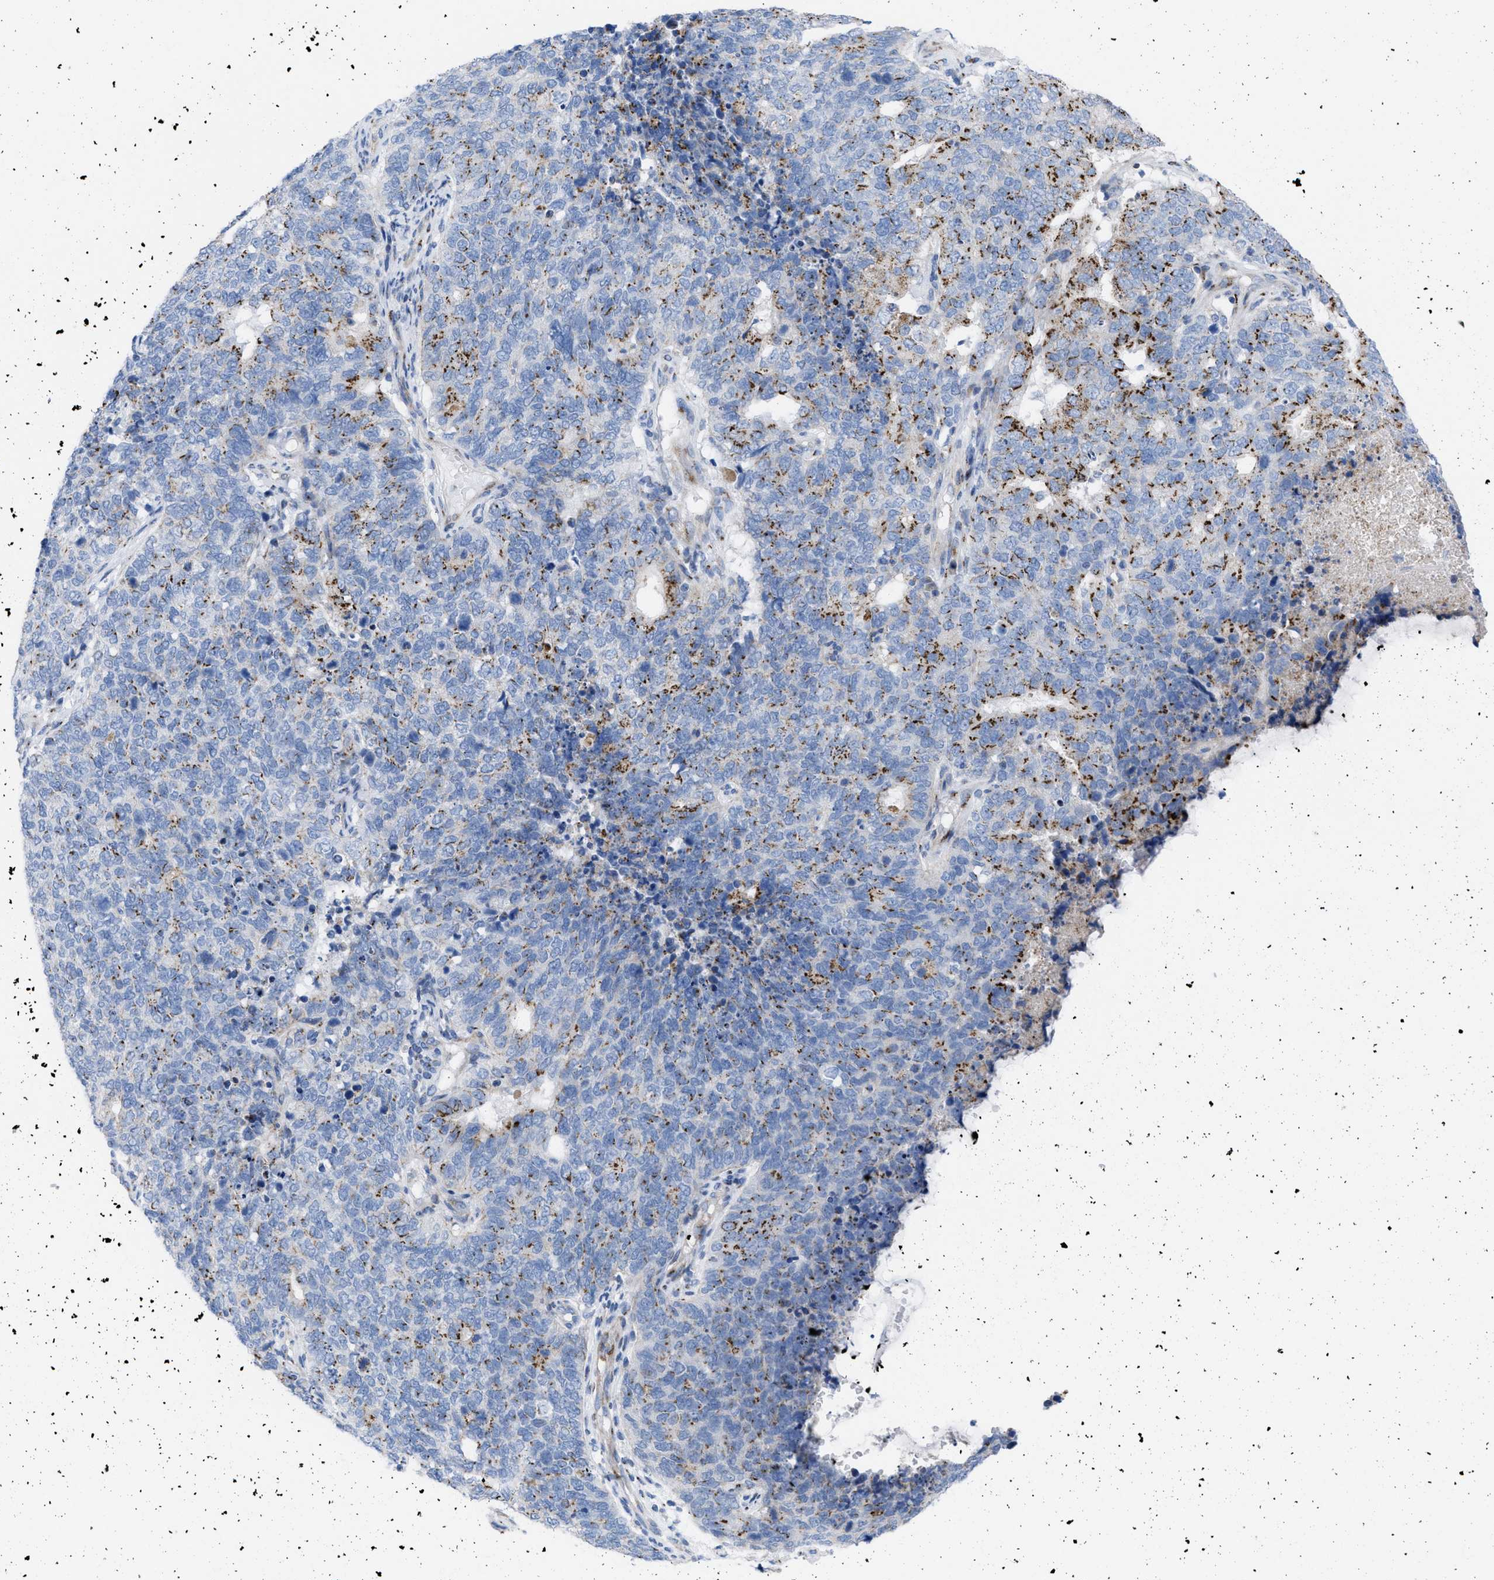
{"staining": {"intensity": "moderate", "quantity": "25%-75%", "location": "cytoplasmic/membranous"}, "tissue": "cervical cancer", "cell_type": "Tumor cells", "image_type": "cancer", "snomed": [{"axis": "morphology", "description": "Squamous cell carcinoma, NOS"}, {"axis": "topography", "description": "Cervix"}], "caption": "This is an image of IHC staining of cervical cancer, which shows moderate expression in the cytoplasmic/membranous of tumor cells.", "gene": "TMEM17", "patient": {"sex": "female", "age": 63}}